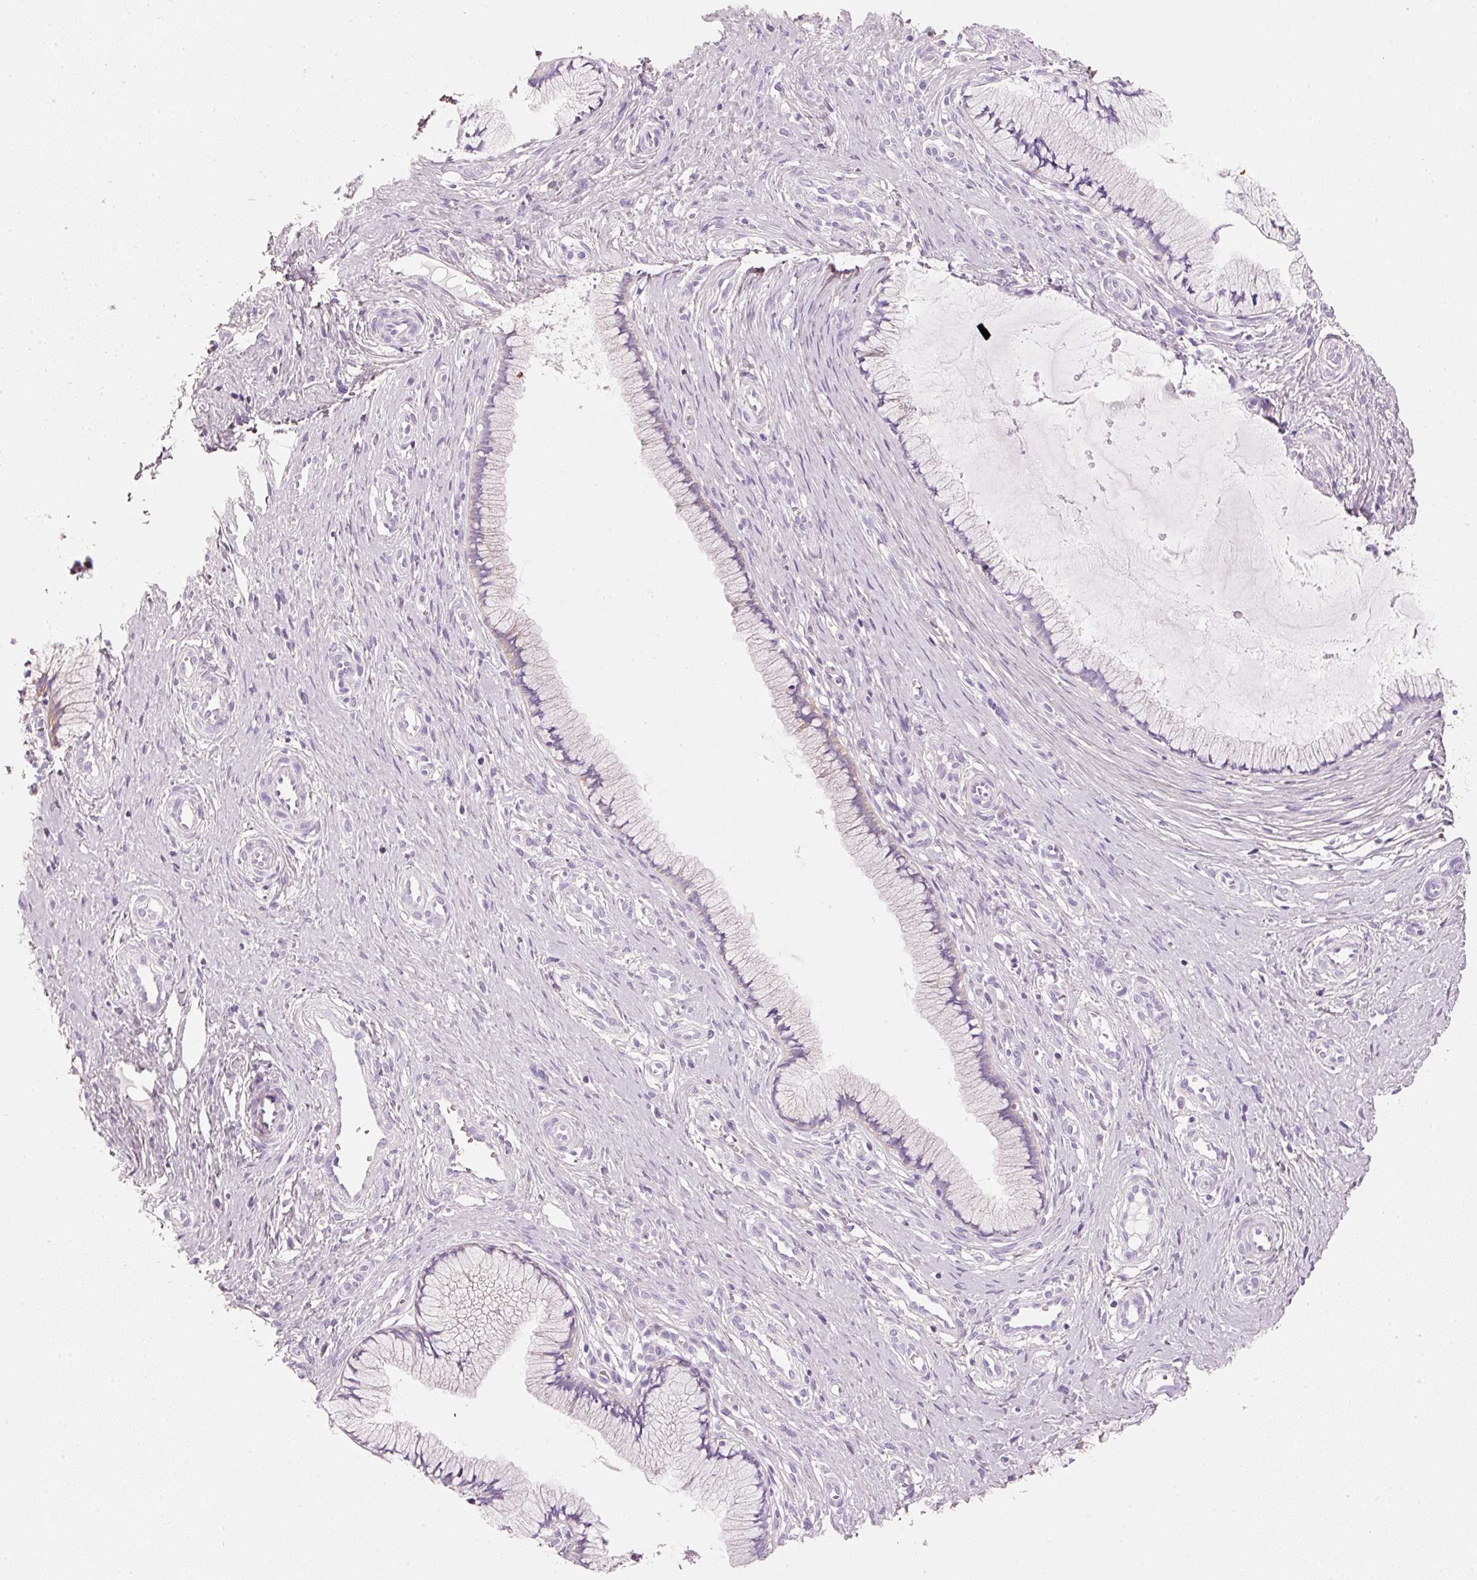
{"staining": {"intensity": "weak", "quantity": "<25%", "location": "cytoplasmic/membranous"}, "tissue": "cervix", "cell_type": "Glandular cells", "image_type": "normal", "snomed": [{"axis": "morphology", "description": "Normal tissue, NOS"}, {"axis": "topography", "description": "Cervix"}], "caption": "Glandular cells are negative for protein expression in unremarkable human cervix. (Brightfield microscopy of DAB (3,3'-diaminobenzidine) immunohistochemistry at high magnification).", "gene": "PDXDC1", "patient": {"sex": "female", "age": 36}}